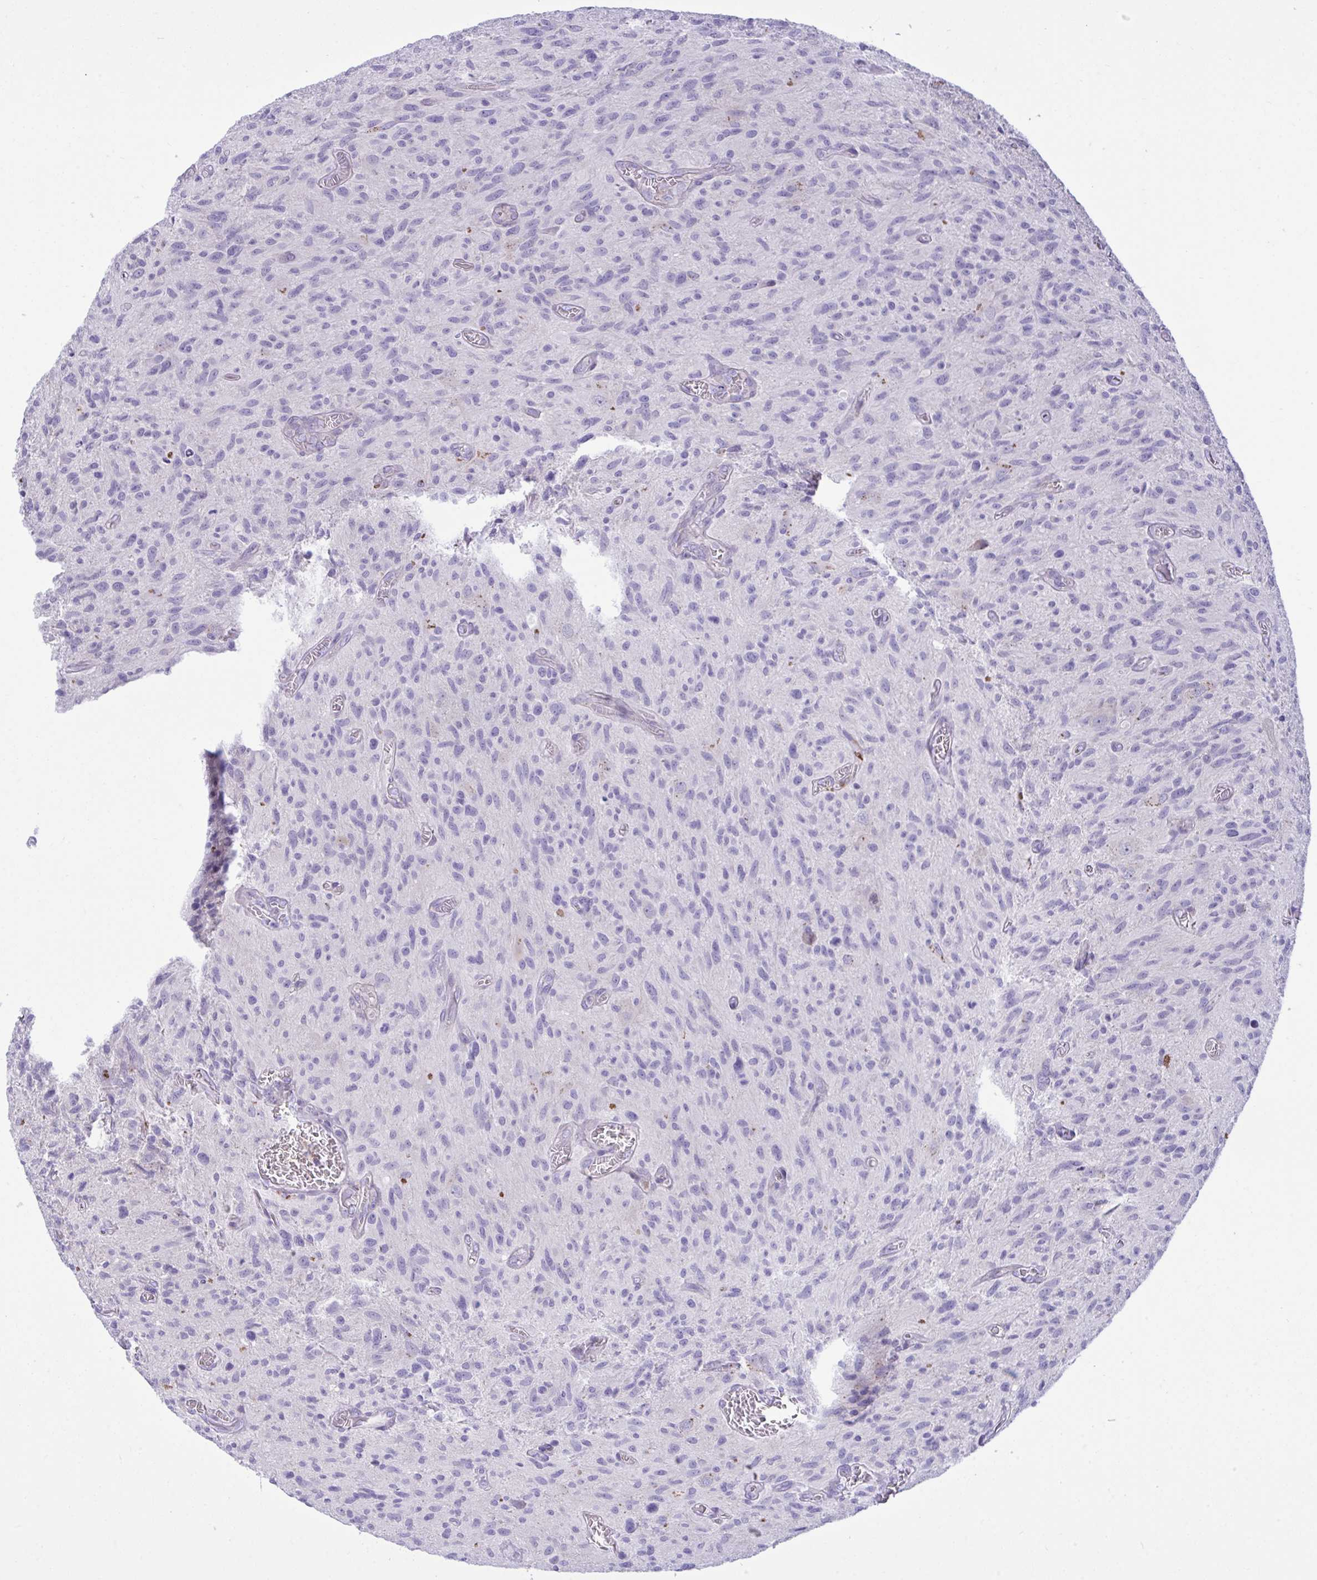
{"staining": {"intensity": "negative", "quantity": "none", "location": "none"}, "tissue": "glioma", "cell_type": "Tumor cells", "image_type": "cancer", "snomed": [{"axis": "morphology", "description": "Glioma, malignant, High grade"}, {"axis": "topography", "description": "Brain"}], "caption": "Malignant glioma (high-grade) was stained to show a protein in brown. There is no significant positivity in tumor cells.", "gene": "WDR97", "patient": {"sex": "male", "age": 75}}